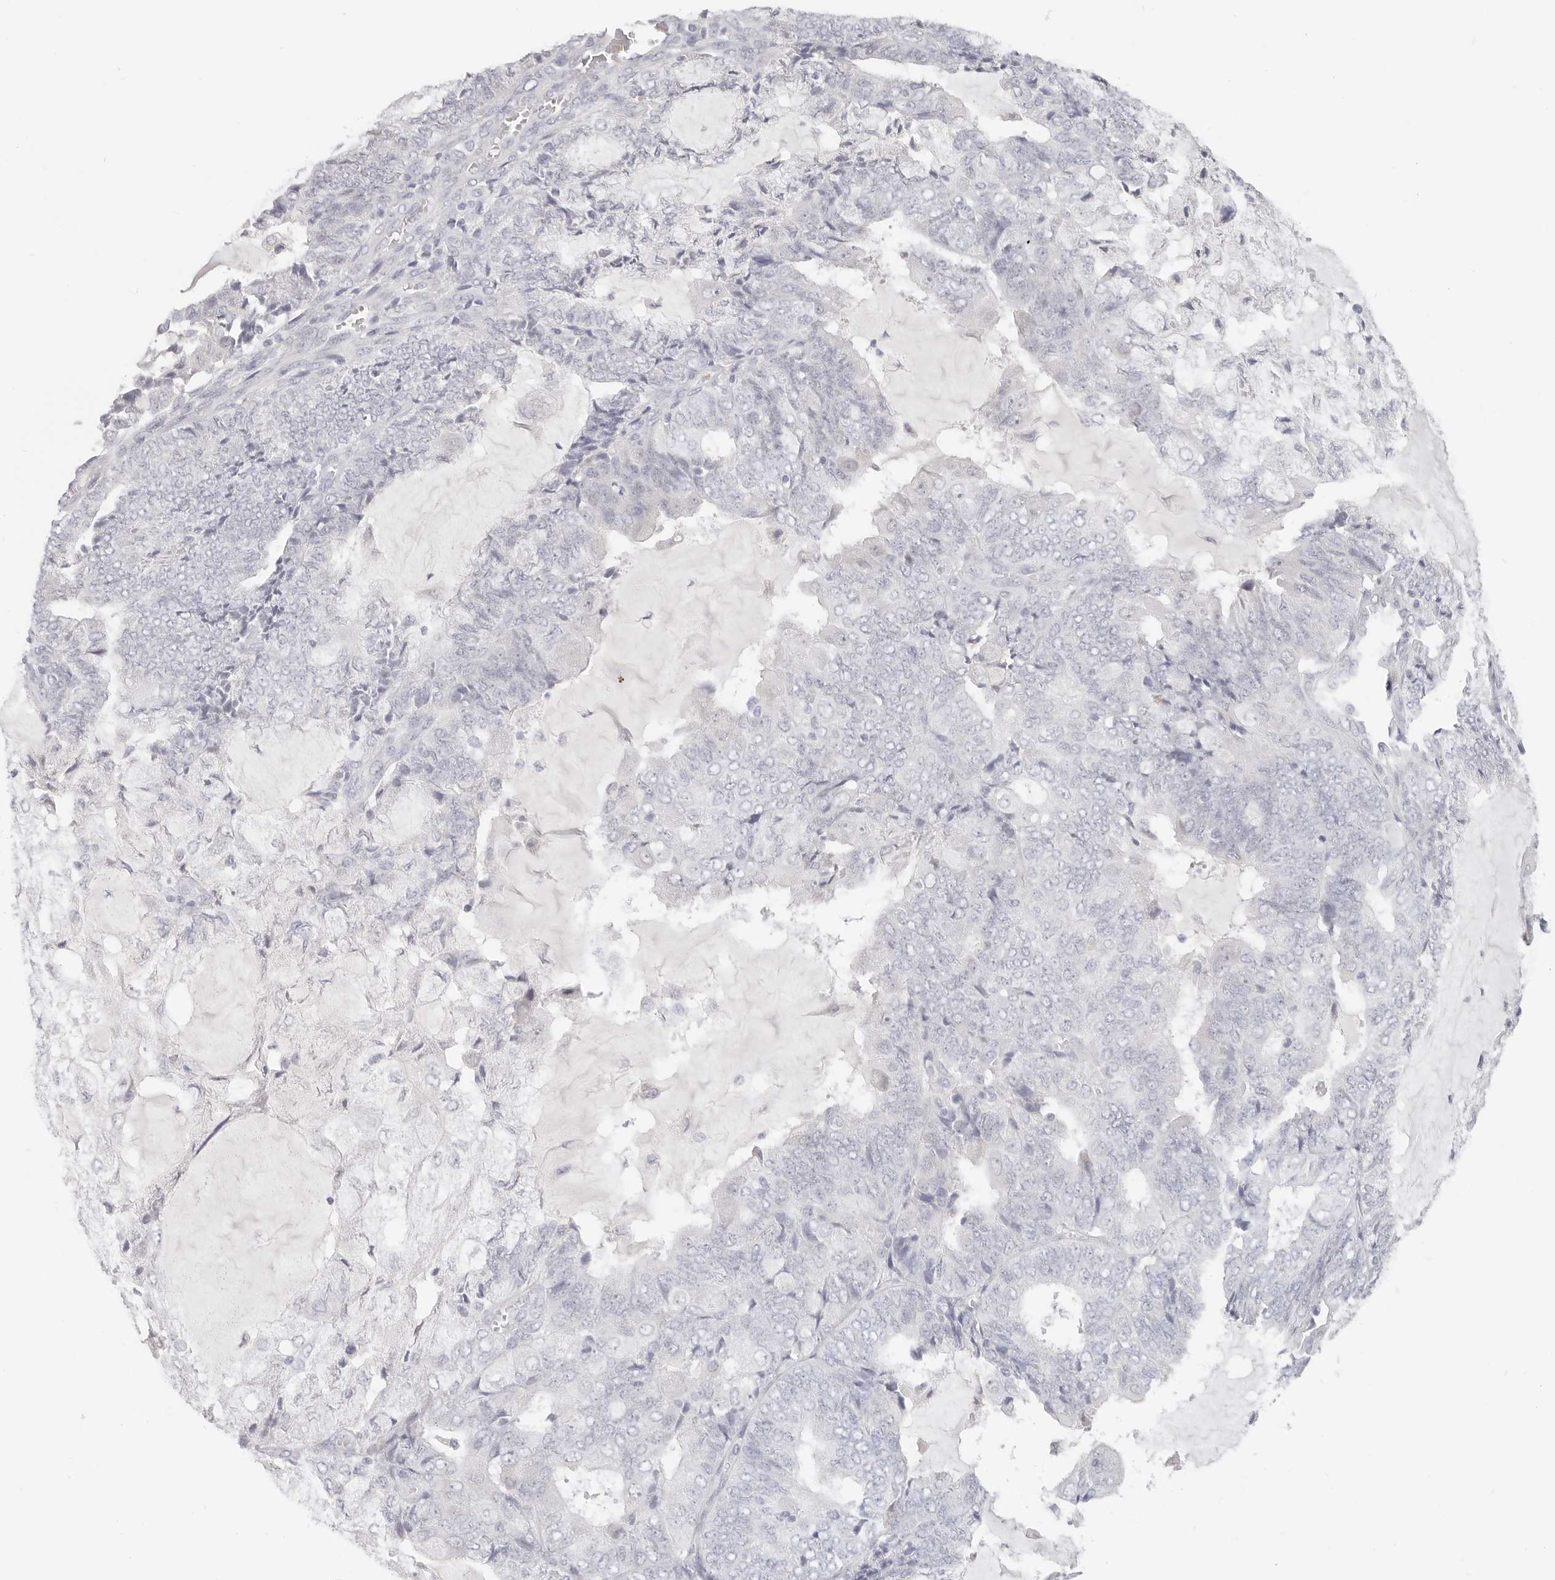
{"staining": {"intensity": "negative", "quantity": "none", "location": "none"}, "tissue": "endometrial cancer", "cell_type": "Tumor cells", "image_type": "cancer", "snomed": [{"axis": "morphology", "description": "Adenocarcinoma, NOS"}, {"axis": "topography", "description": "Endometrium"}], "caption": "Endometrial cancer (adenocarcinoma) stained for a protein using immunohistochemistry (IHC) demonstrates no expression tumor cells.", "gene": "ASCL1", "patient": {"sex": "female", "age": 81}}